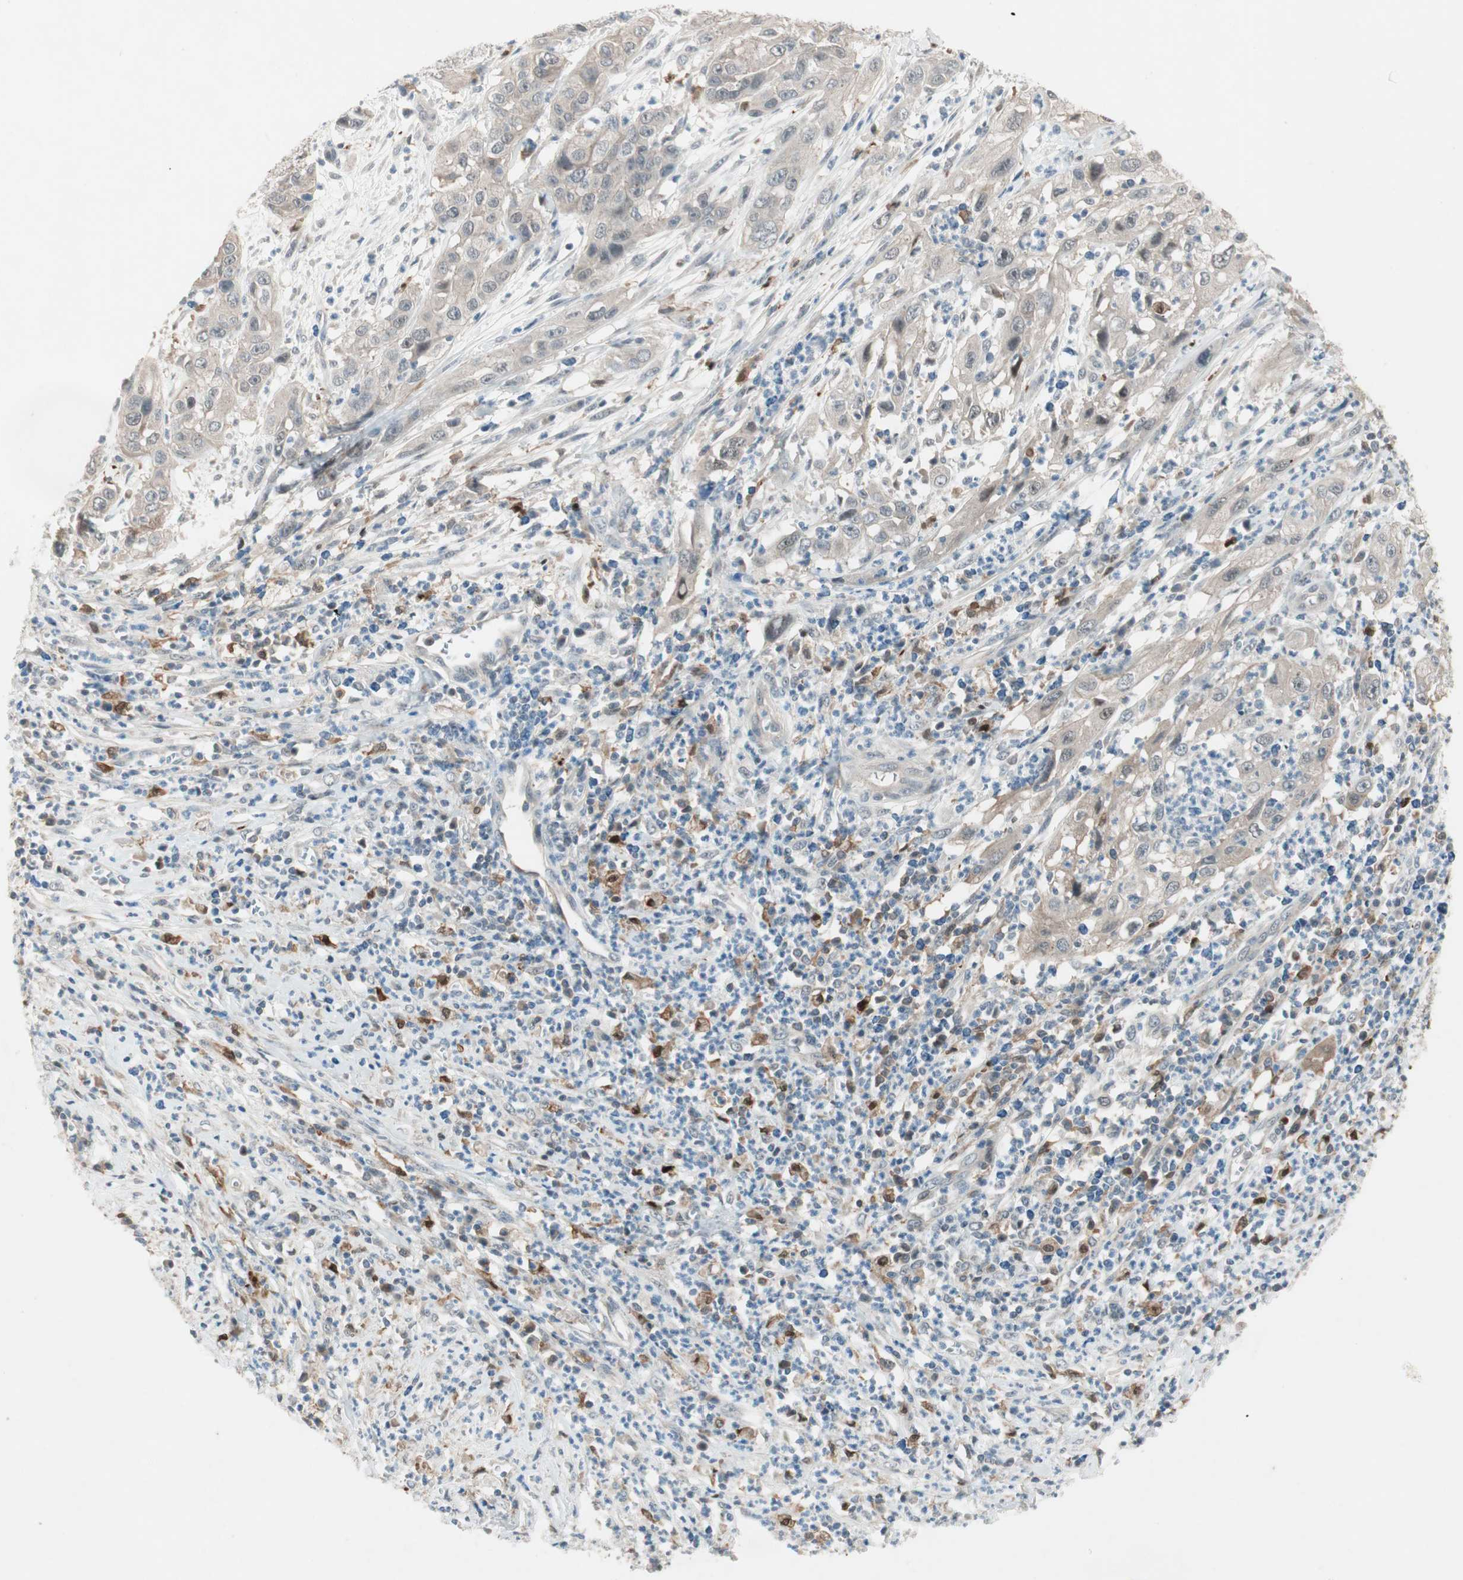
{"staining": {"intensity": "weak", "quantity": "25%-75%", "location": "cytoplasmic/membranous"}, "tissue": "cervical cancer", "cell_type": "Tumor cells", "image_type": "cancer", "snomed": [{"axis": "morphology", "description": "Squamous cell carcinoma, NOS"}, {"axis": "topography", "description": "Cervix"}], "caption": "An IHC photomicrograph of neoplastic tissue is shown. Protein staining in brown labels weak cytoplasmic/membranous positivity in cervical cancer within tumor cells. The staining was performed using DAB (3,3'-diaminobenzidine), with brown indicating positive protein expression. Nuclei are stained blue with hematoxylin.", "gene": "RTL6", "patient": {"sex": "female", "age": 32}}